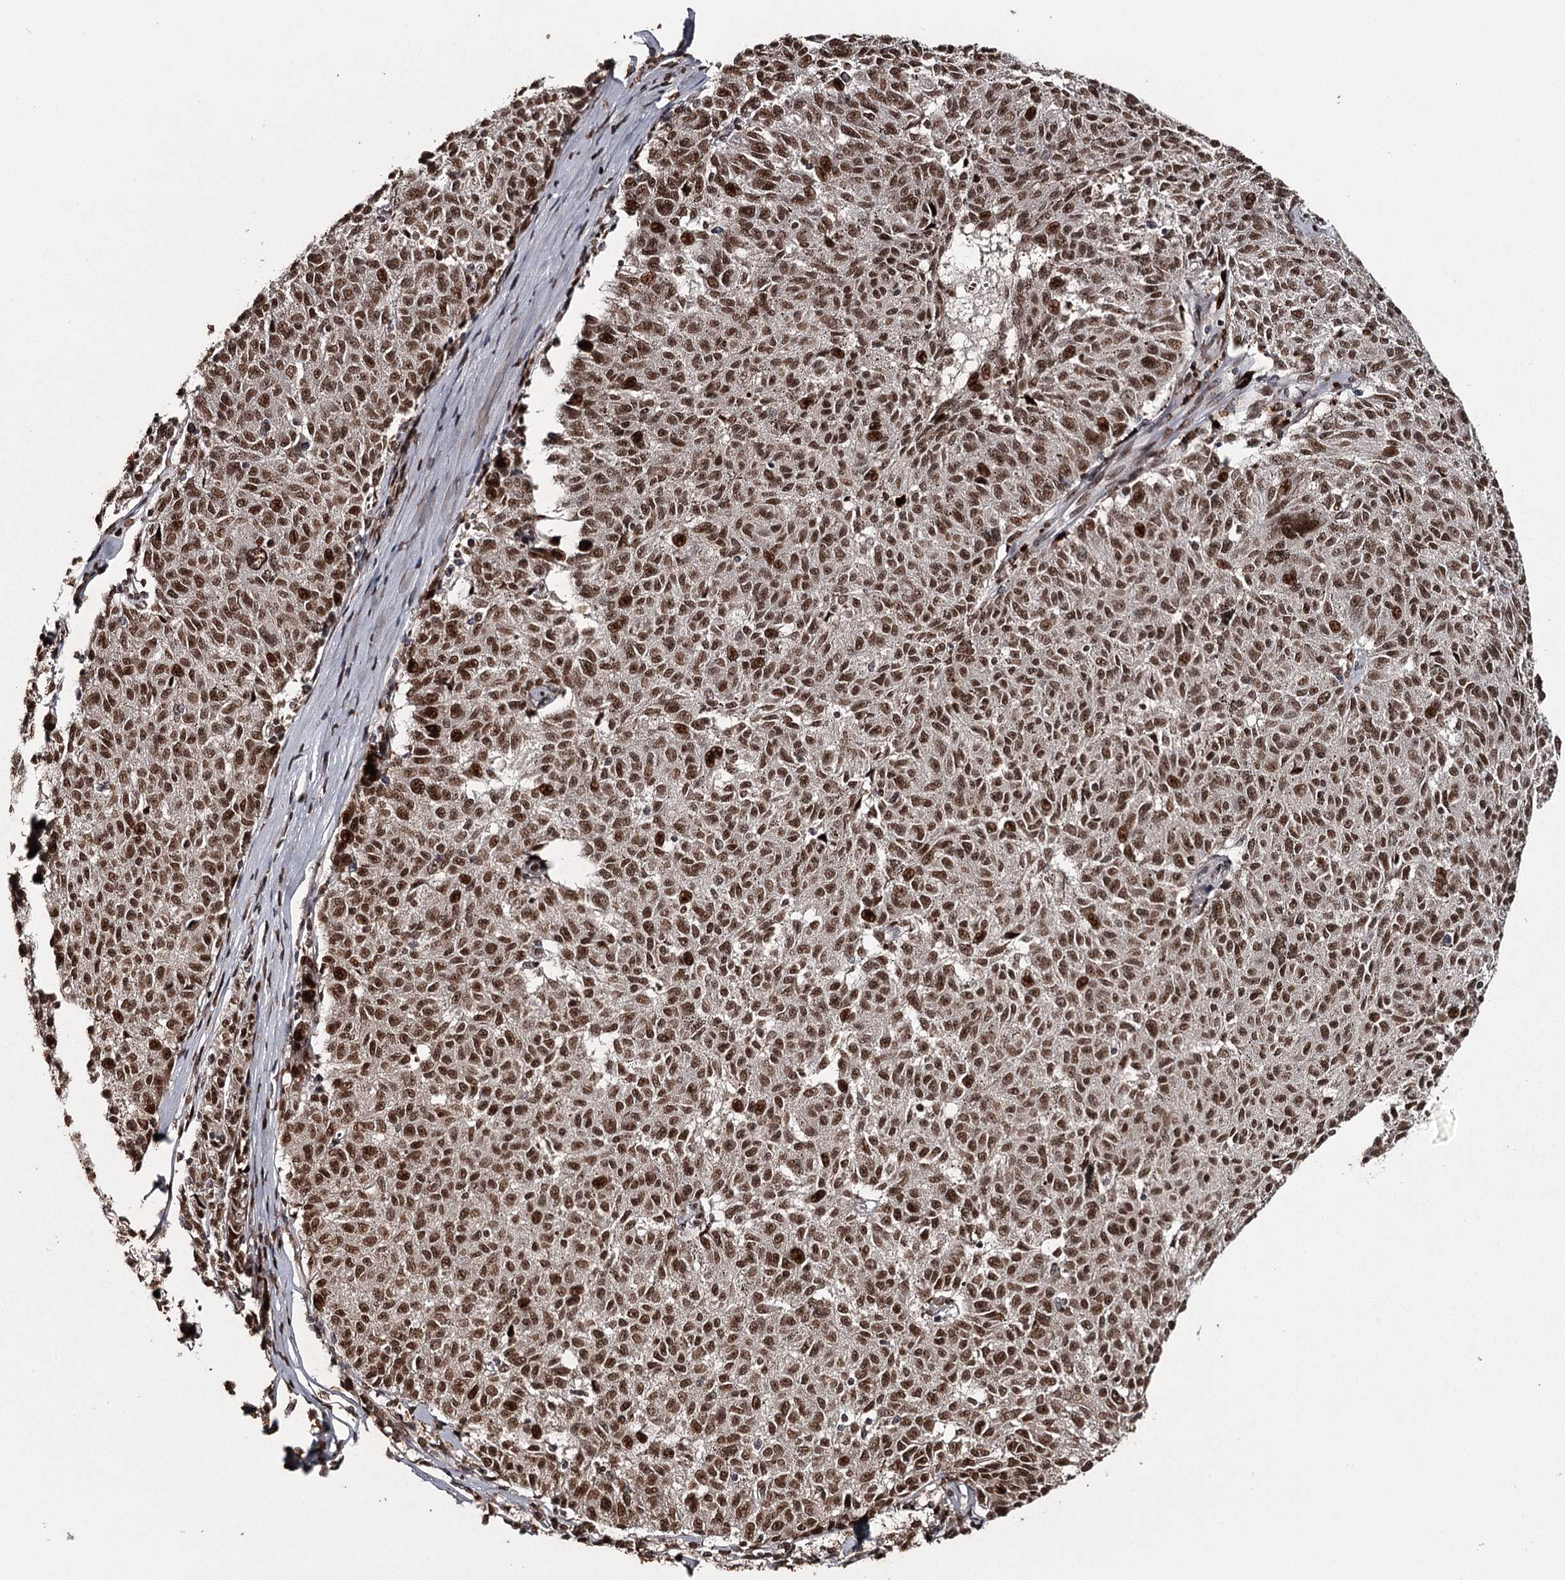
{"staining": {"intensity": "strong", "quantity": ">75%", "location": "nuclear"}, "tissue": "melanoma", "cell_type": "Tumor cells", "image_type": "cancer", "snomed": [{"axis": "morphology", "description": "Malignant melanoma, NOS"}, {"axis": "topography", "description": "Skin"}], "caption": "Protein expression analysis of human malignant melanoma reveals strong nuclear expression in approximately >75% of tumor cells.", "gene": "THYN1", "patient": {"sex": "female", "age": 72}}